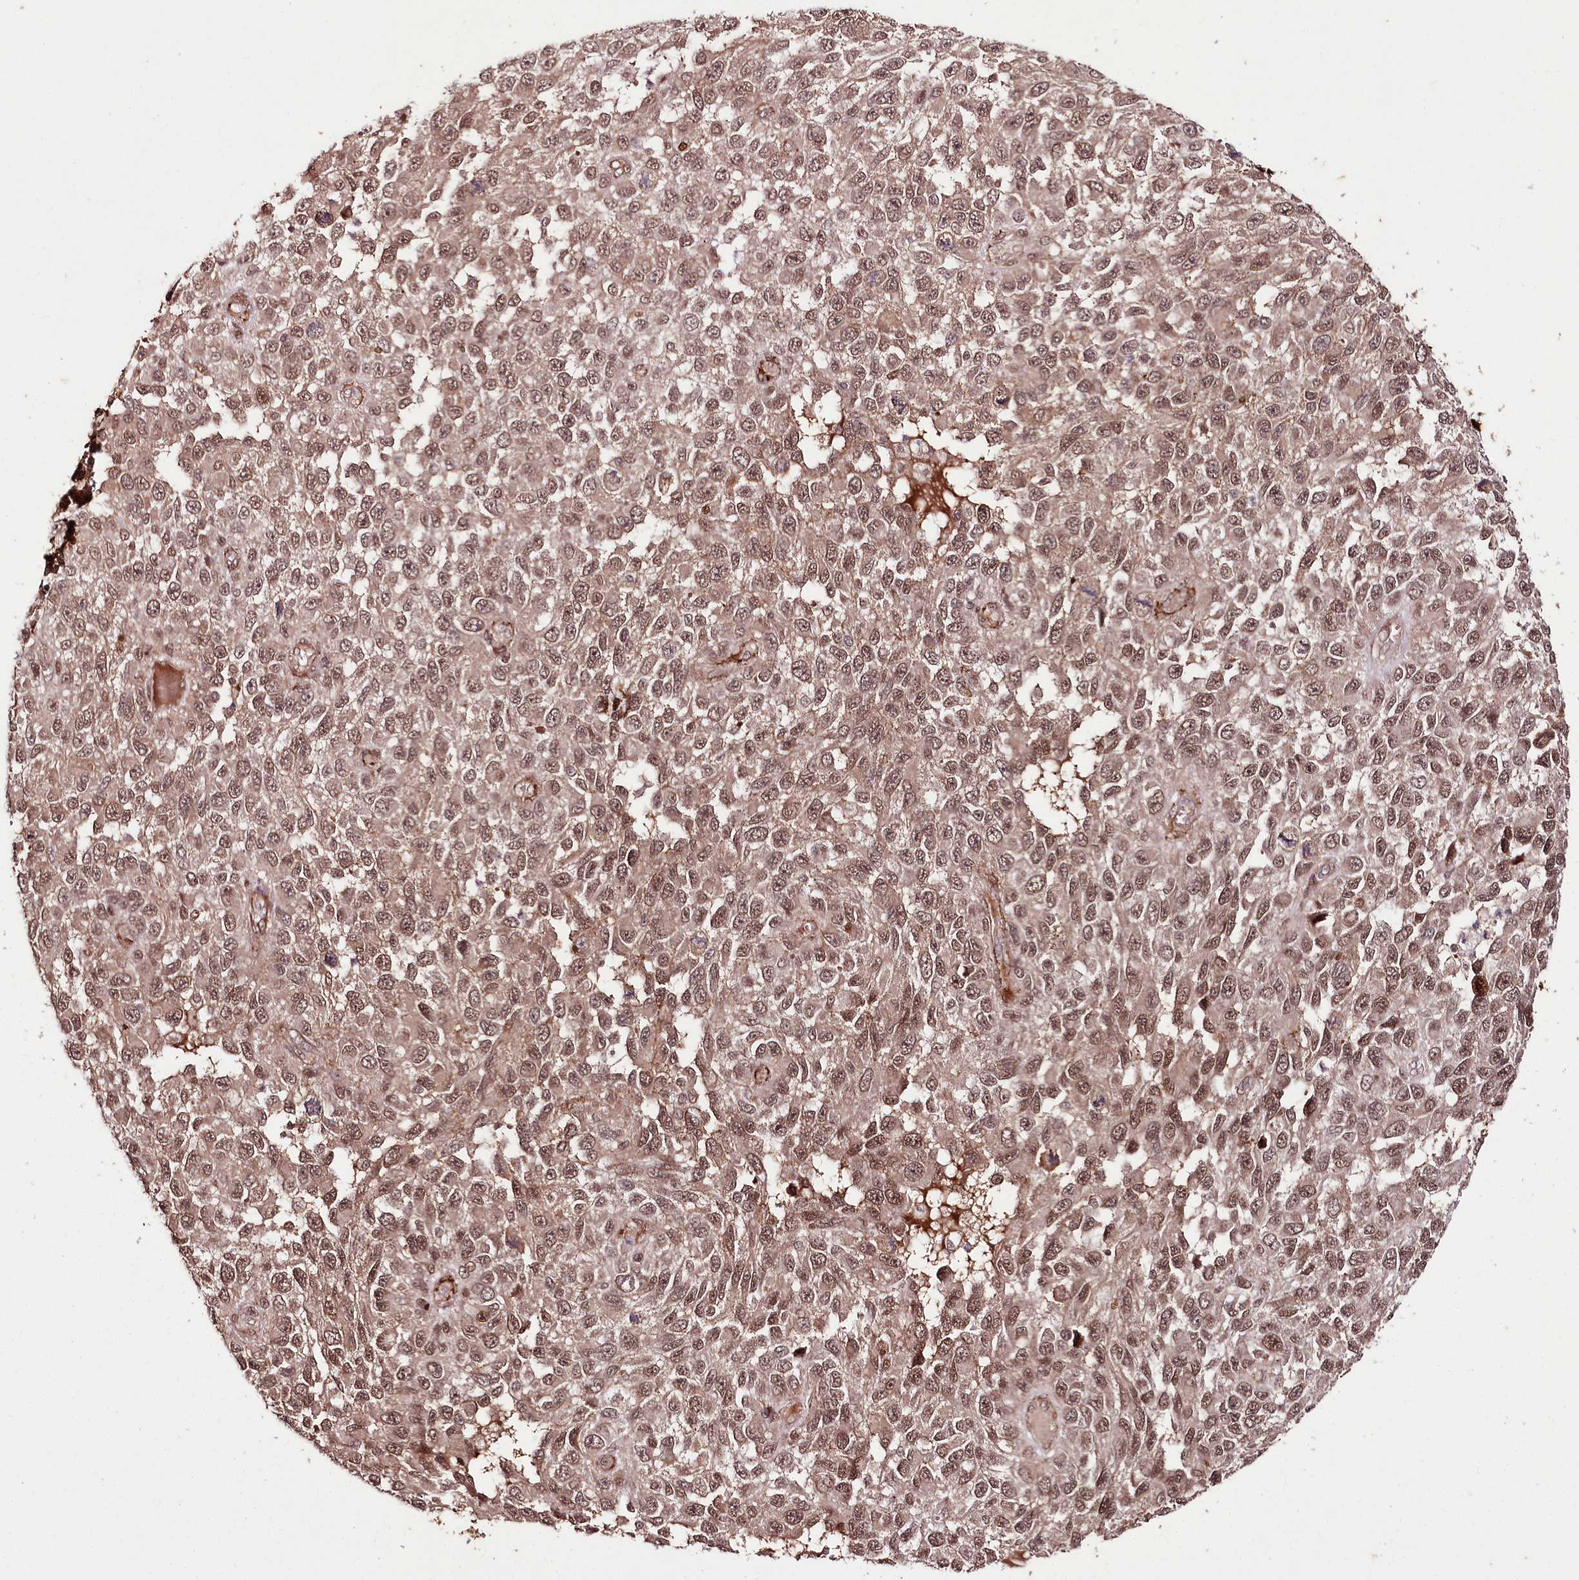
{"staining": {"intensity": "moderate", "quantity": ">75%", "location": "cytoplasmic/membranous,nuclear"}, "tissue": "melanoma", "cell_type": "Tumor cells", "image_type": "cancer", "snomed": [{"axis": "morphology", "description": "Normal tissue, NOS"}, {"axis": "morphology", "description": "Malignant melanoma, NOS"}, {"axis": "topography", "description": "Skin"}], "caption": "Human melanoma stained with a brown dye reveals moderate cytoplasmic/membranous and nuclear positive staining in approximately >75% of tumor cells.", "gene": "PHLDB1", "patient": {"sex": "female", "age": 96}}